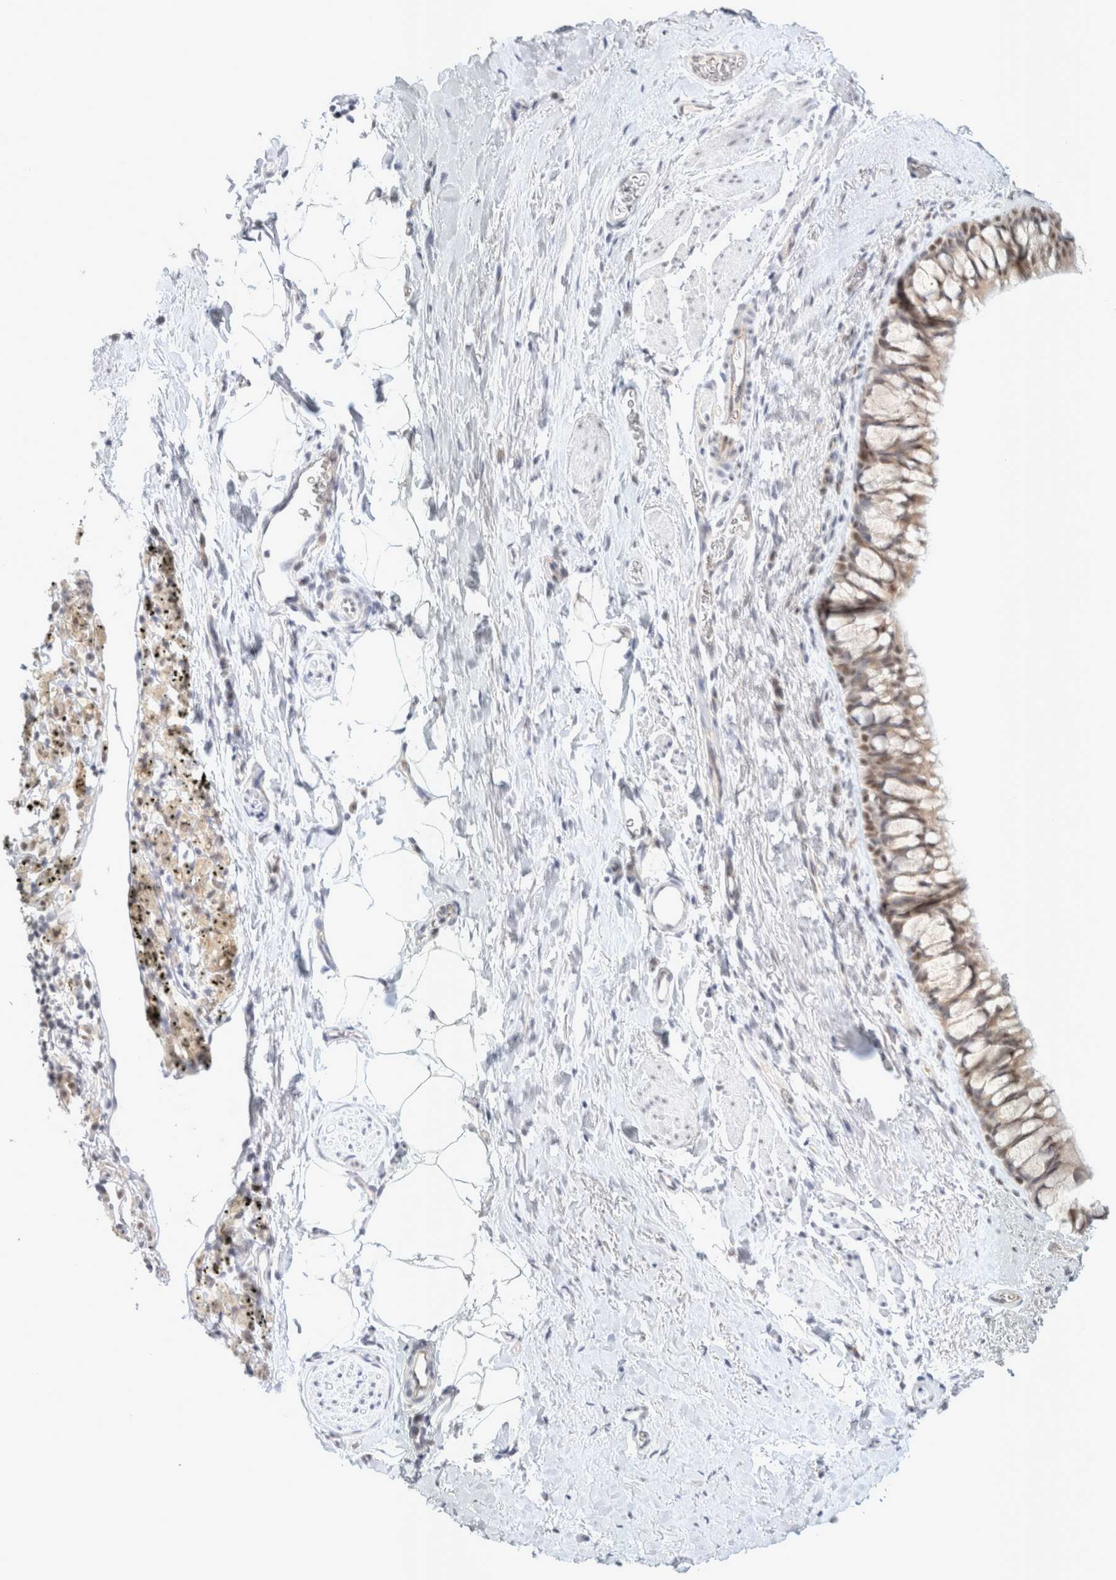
{"staining": {"intensity": "weak", "quantity": ">75%", "location": "cytoplasmic/membranous,nuclear"}, "tissue": "bronchus", "cell_type": "Respiratory epithelial cells", "image_type": "normal", "snomed": [{"axis": "morphology", "description": "Normal tissue, NOS"}, {"axis": "topography", "description": "Cartilage tissue"}, {"axis": "topography", "description": "Bronchus"}], "caption": "Bronchus stained with a brown dye demonstrates weak cytoplasmic/membranous,nuclear positive expression in approximately >75% of respiratory epithelial cells.", "gene": "TRMT12", "patient": {"sex": "female", "age": 53}}